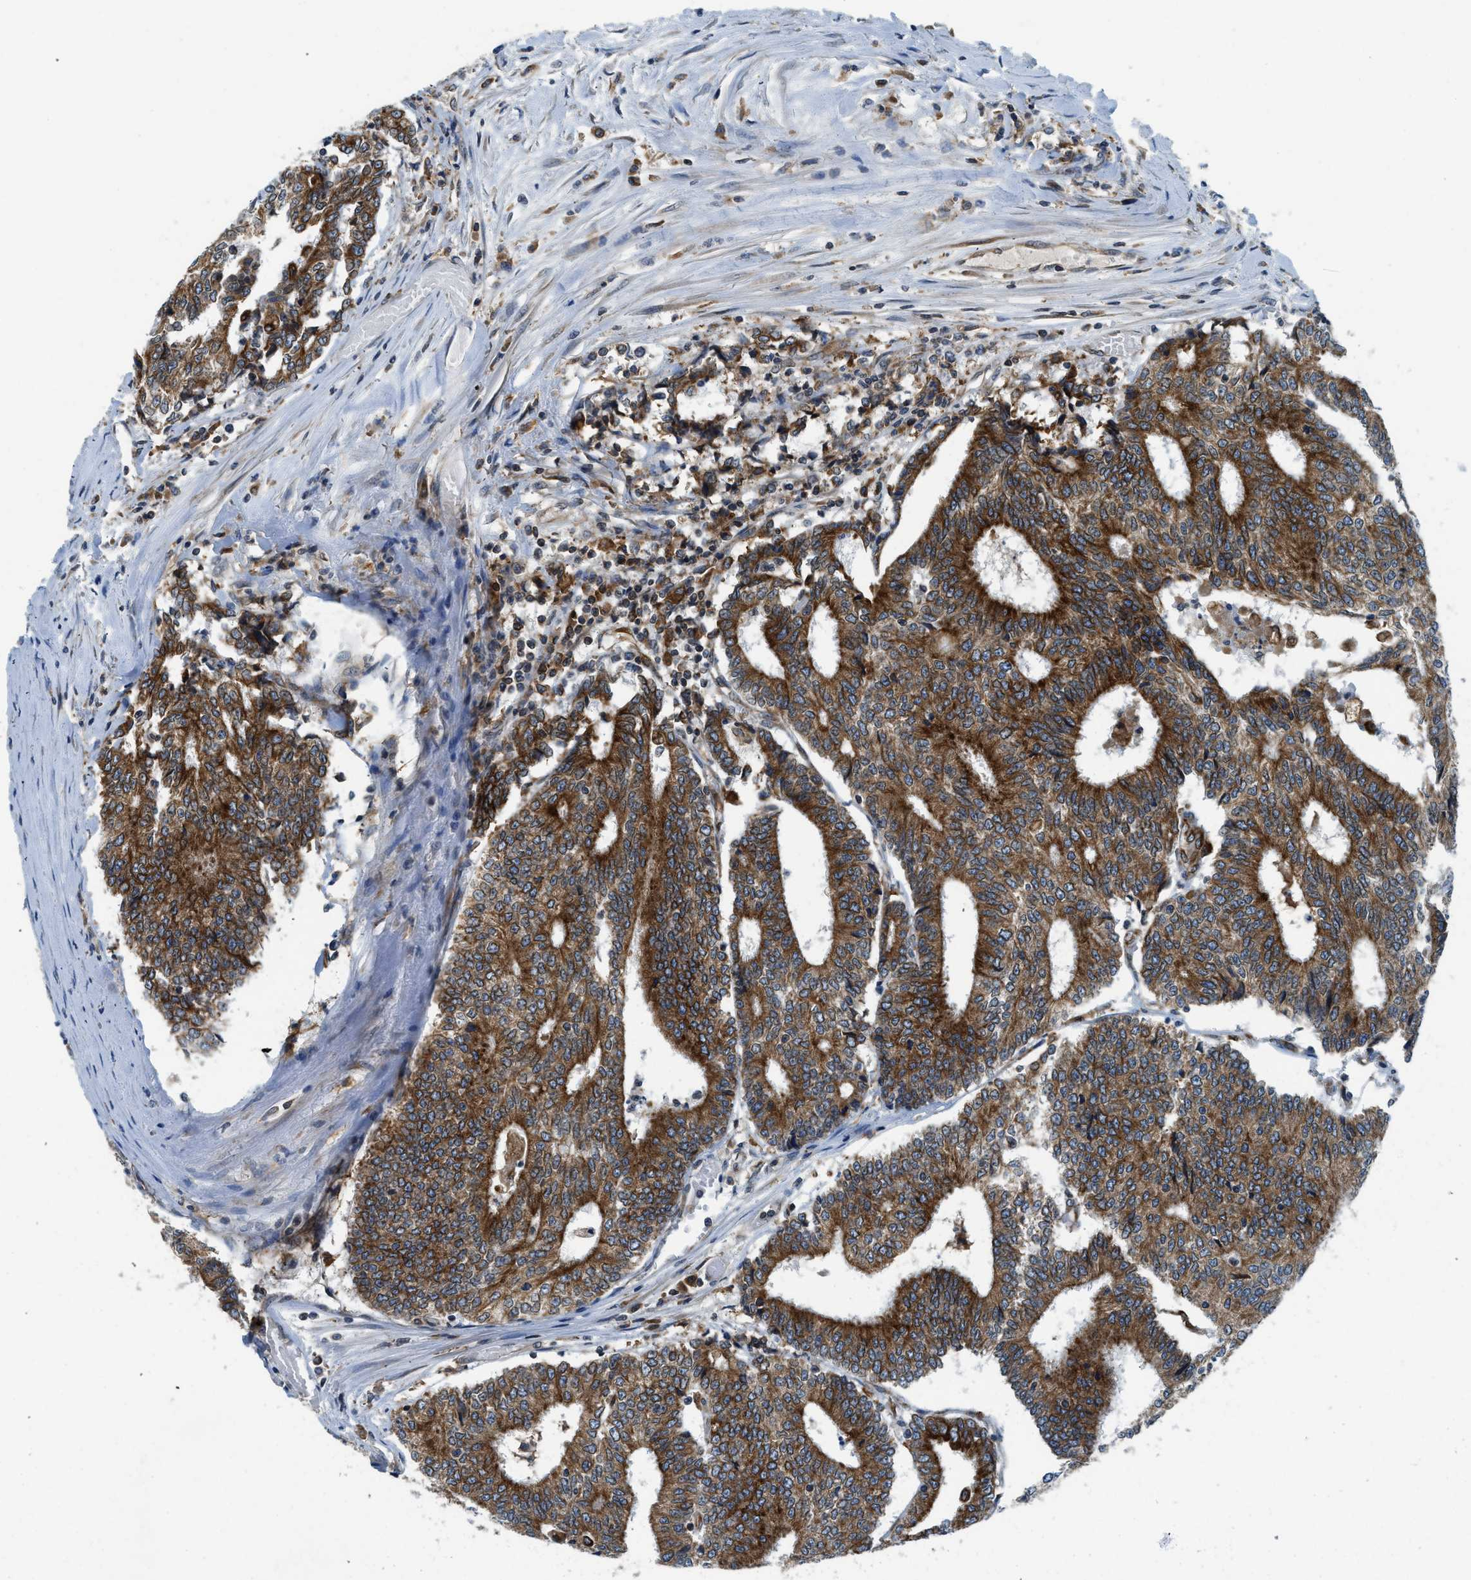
{"staining": {"intensity": "strong", "quantity": ">75%", "location": "cytoplasmic/membranous"}, "tissue": "prostate cancer", "cell_type": "Tumor cells", "image_type": "cancer", "snomed": [{"axis": "morphology", "description": "Normal tissue, NOS"}, {"axis": "morphology", "description": "Adenocarcinoma, High grade"}, {"axis": "topography", "description": "Prostate"}, {"axis": "topography", "description": "Seminal veicle"}], "caption": "The histopathology image displays immunohistochemical staining of prostate adenocarcinoma (high-grade). There is strong cytoplasmic/membranous positivity is present in about >75% of tumor cells.", "gene": "BCAP31", "patient": {"sex": "male", "age": 55}}